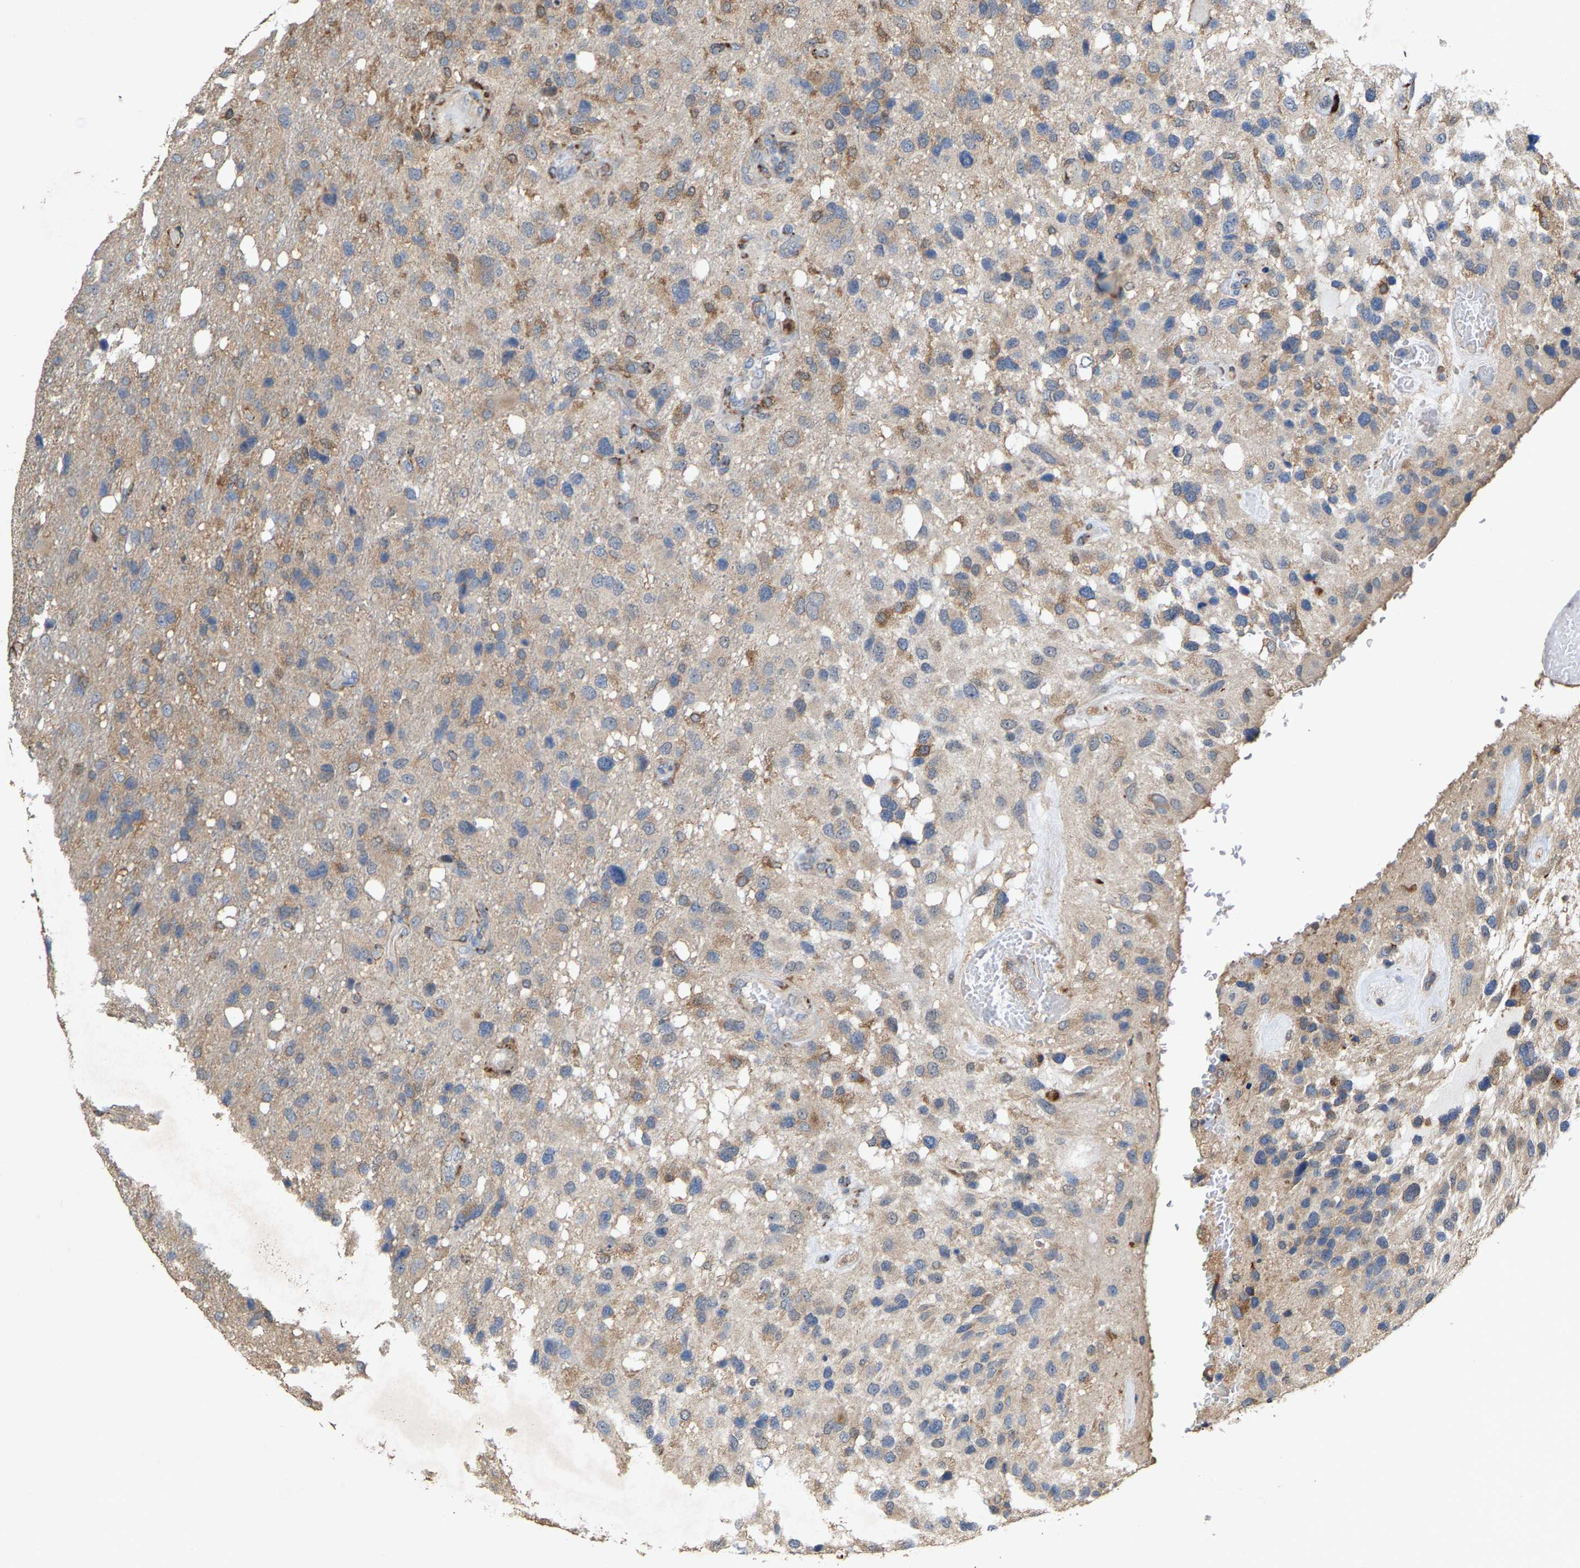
{"staining": {"intensity": "moderate", "quantity": "25%-75%", "location": "cytoplasmic/membranous"}, "tissue": "glioma", "cell_type": "Tumor cells", "image_type": "cancer", "snomed": [{"axis": "morphology", "description": "Glioma, malignant, High grade"}, {"axis": "topography", "description": "Brain"}], "caption": "Moderate cytoplasmic/membranous expression for a protein is identified in about 25%-75% of tumor cells of malignant glioma (high-grade) using immunohistochemistry (IHC).", "gene": "FGD3", "patient": {"sex": "female", "age": 58}}